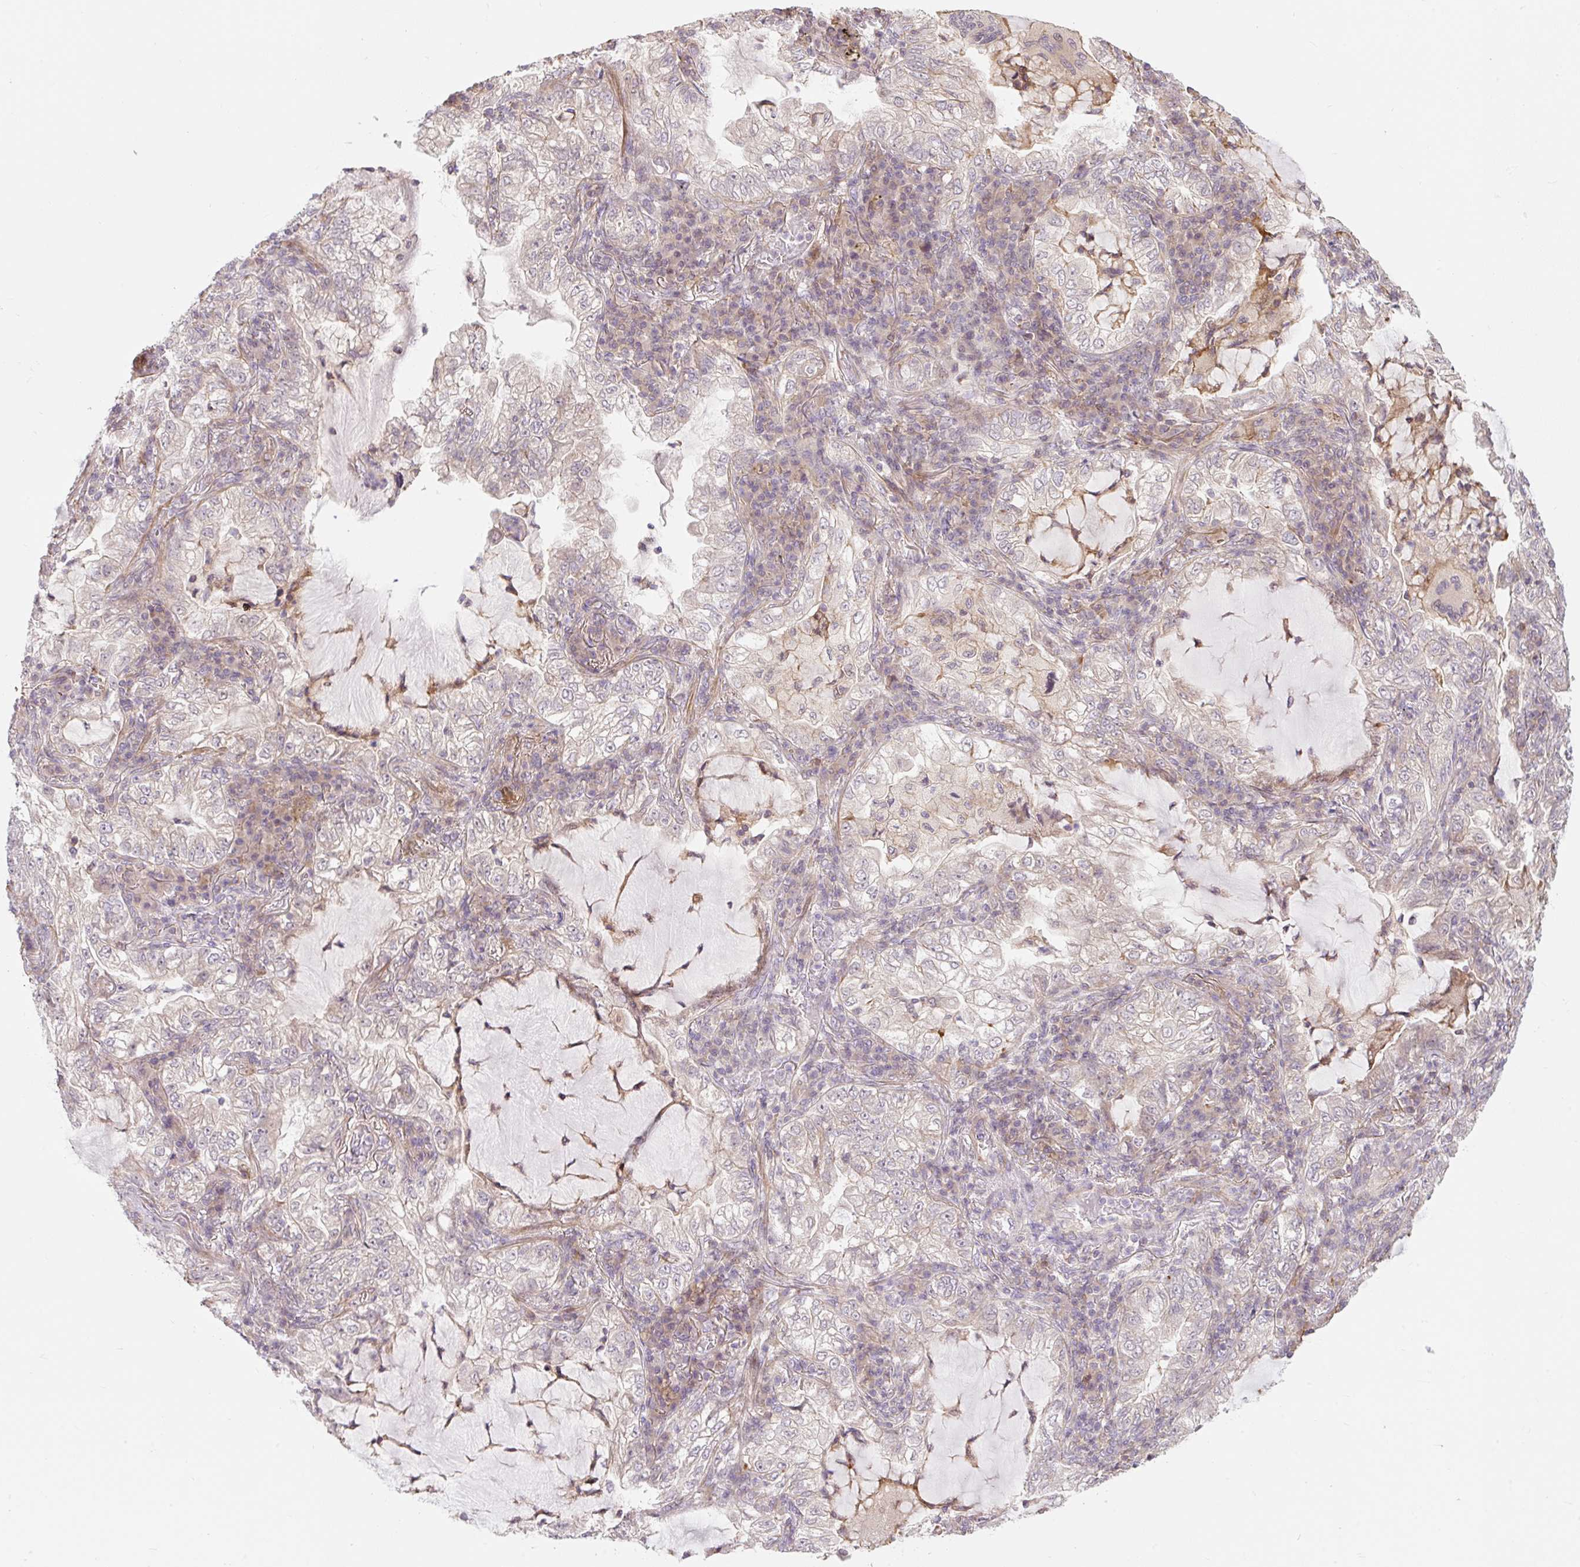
{"staining": {"intensity": "negative", "quantity": "none", "location": "none"}, "tissue": "lung cancer", "cell_type": "Tumor cells", "image_type": "cancer", "snomed": [{"axis": "morphology", "description": "Adenocarcinoma, NOS"}, {"axis": "topography", "description": "Lung"}], "caption": "Immunohistochemistry (IHC) histopathology image of human lung adenocarcinoma stained for a protein (brown), which shows no expression in tumor cells.", "gene": "EMC10", "patient": {"sex": "female", "age": 73}}